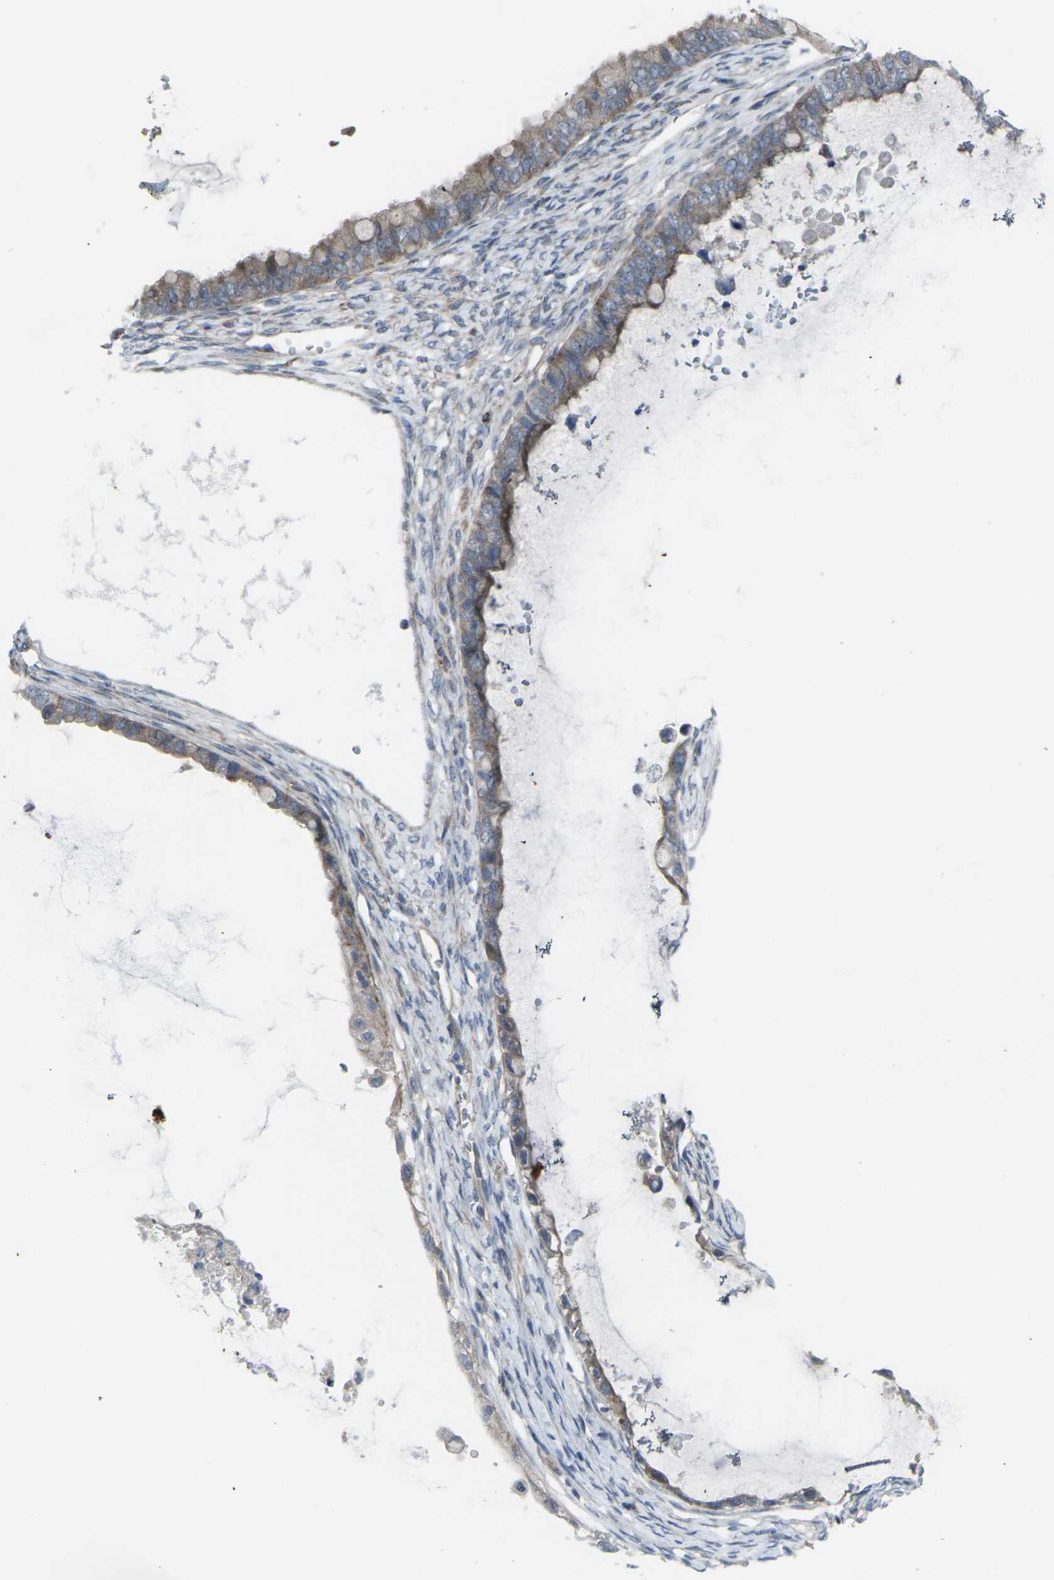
{"staining": {"intensity": "weak", "quantity": ">75%", "location": "cytoplasmic/membranous"}, "tissue": "ovarian cancer", "cell_type": "Tumor cells", "image_type": "cancer", "snomed": [{"axis": "morphology", "description": "Cystadenocarcinoma, mucinous, NOS"}, {"axis": "topography", "description": "Ovary"}], "caption": "A low amount of weak cytoplasmic/membranous expression is identified in approximately >75% of tumor cells in ovarian mucinous cystadenocarcinoma tissue. Nuclei are stained in blue.", "gene": "CCR10", "patient": {"sex": "female", "age": 80}}